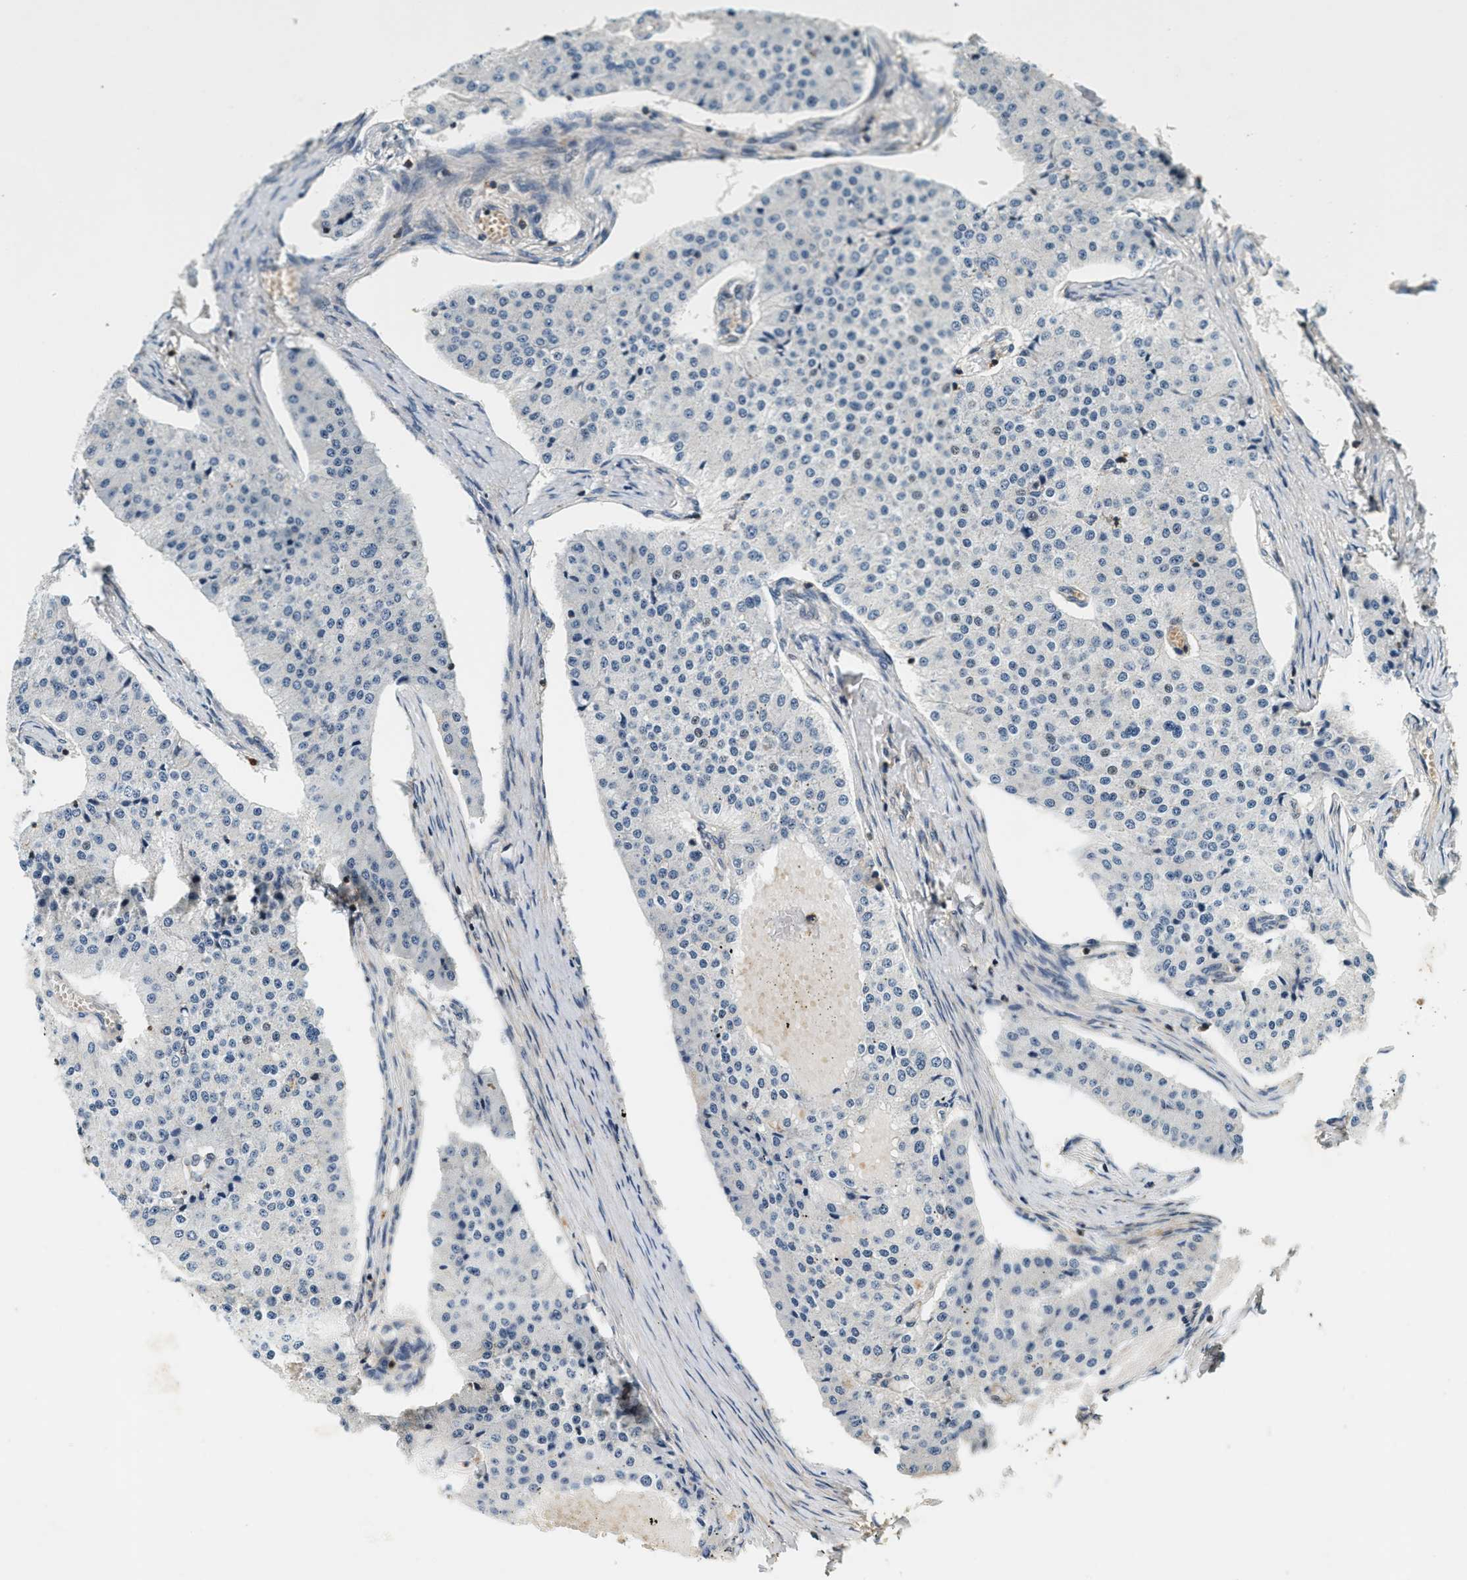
{"staining": {"intensity": "negative", "quantity": "none", "location": "none"}, "tissue": "carcinoid", "cell_type": "Tumor cells", "image_type": "cancer", "snomed": [{"axis": "morphology", "description": "Carcinoid, malignant, NOS"}, {"axis": "topography", "description": "Colon"}], "caption": "A high-resolution histopathology image shows immunohistochemistry (IHC) staining of carcinoid (malignant), which displays no significant staining in tumor cells.", "gene": "SAMD9", "patient": {"sex": "female", "age": 52}}